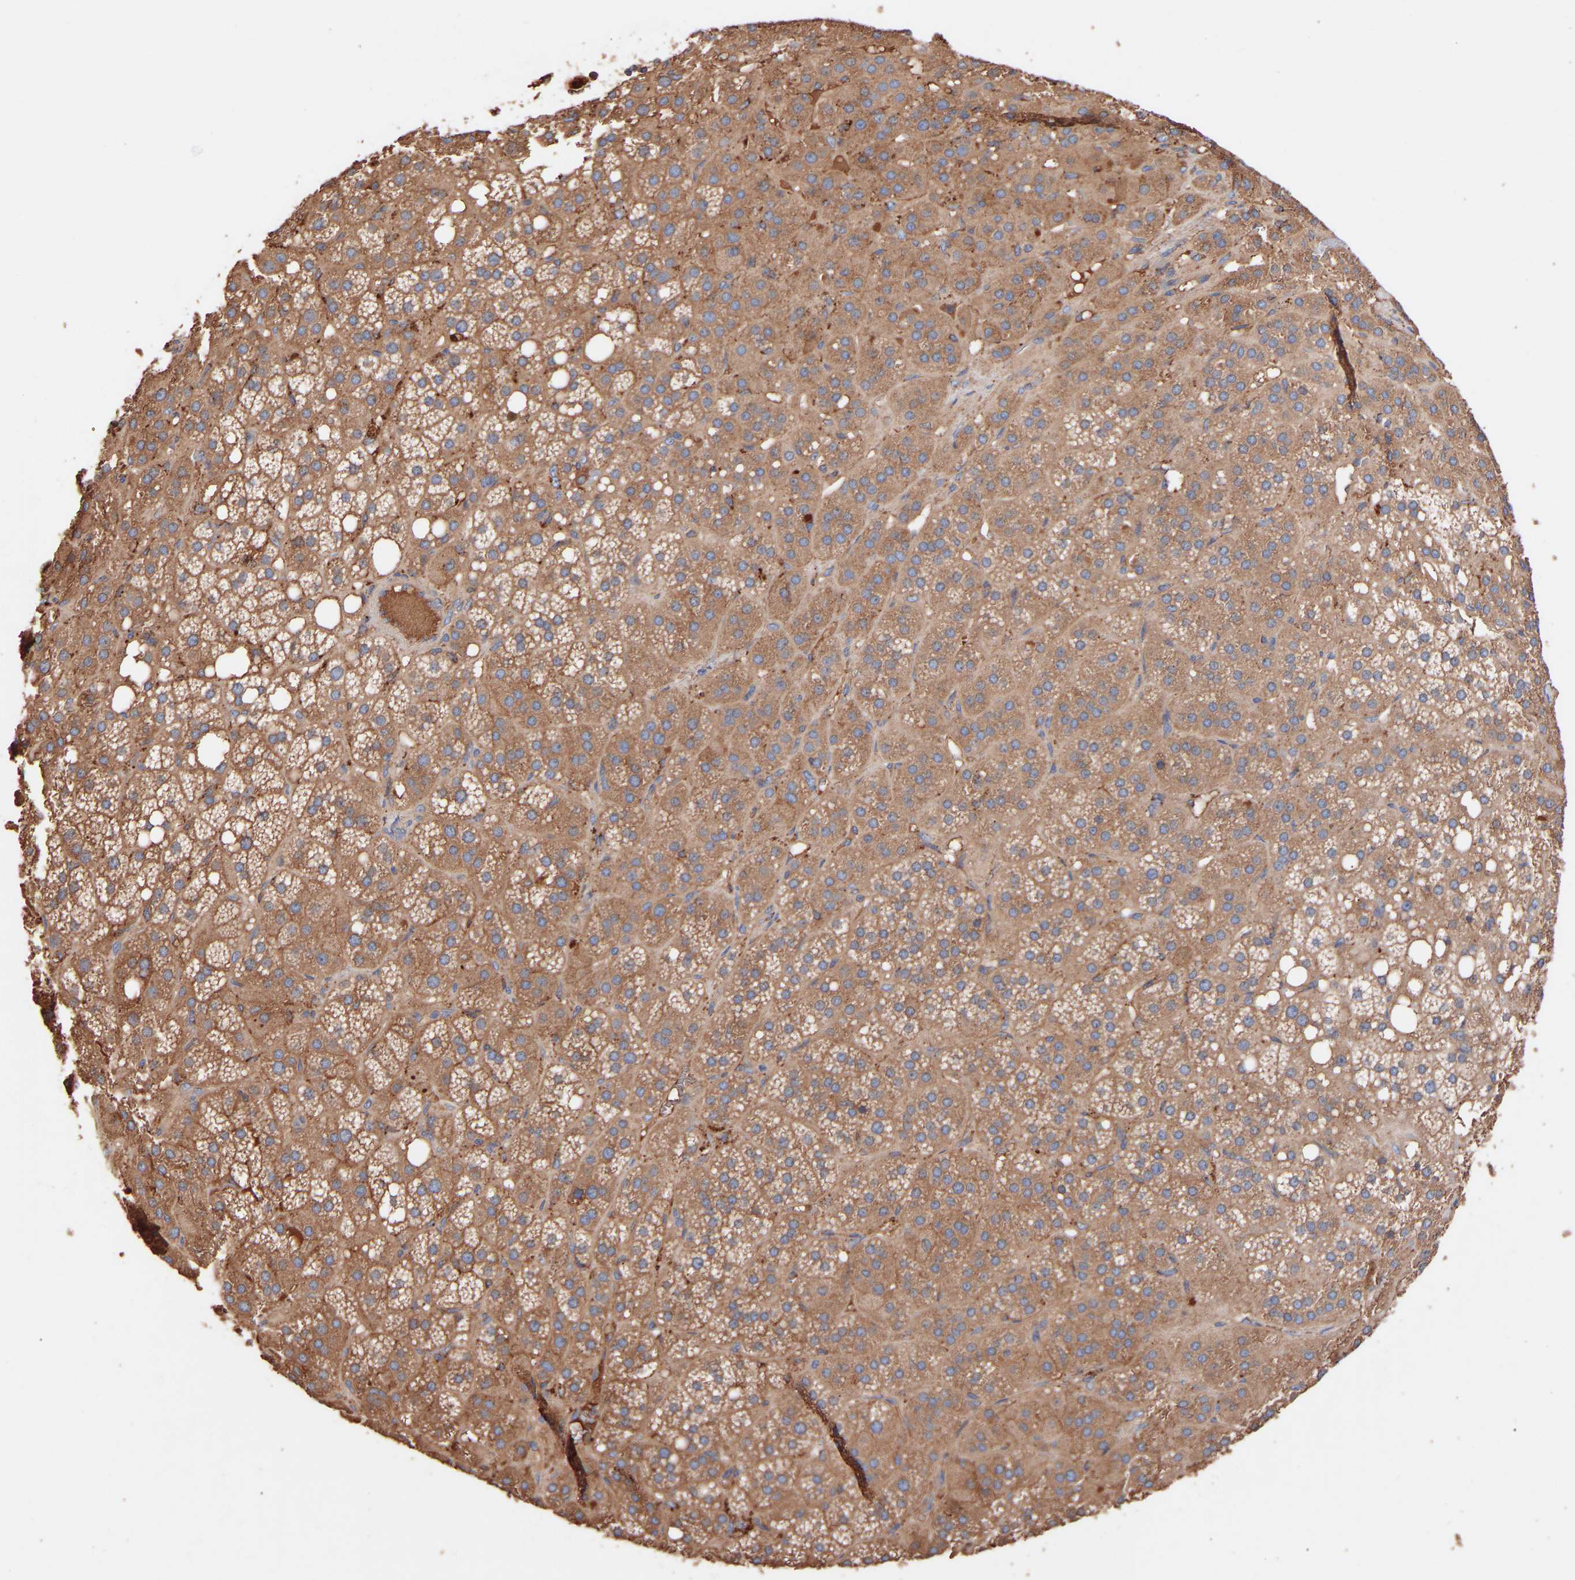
{"staining": {"intensity": "moderate", "quantity": ">75%", "location": "cytoplasmic/membranous"}, "tissue": "adrenal gland", "cell_type": "Glandular cells", "image_type": "normal", "snomed": [{"axis": "morphology", "description": "Normal tissue, NOS"}, {"axis": "topography", "description": "Adrenal gland"}], "caption": "Adrenal gland stained with immunohistochemistry (IHC) displays moderate cytoplasmic/membranous expression in about >75% of glandular cells.", "gene": "TMEM268", "patient": {"sex": "female", "age": 59}}